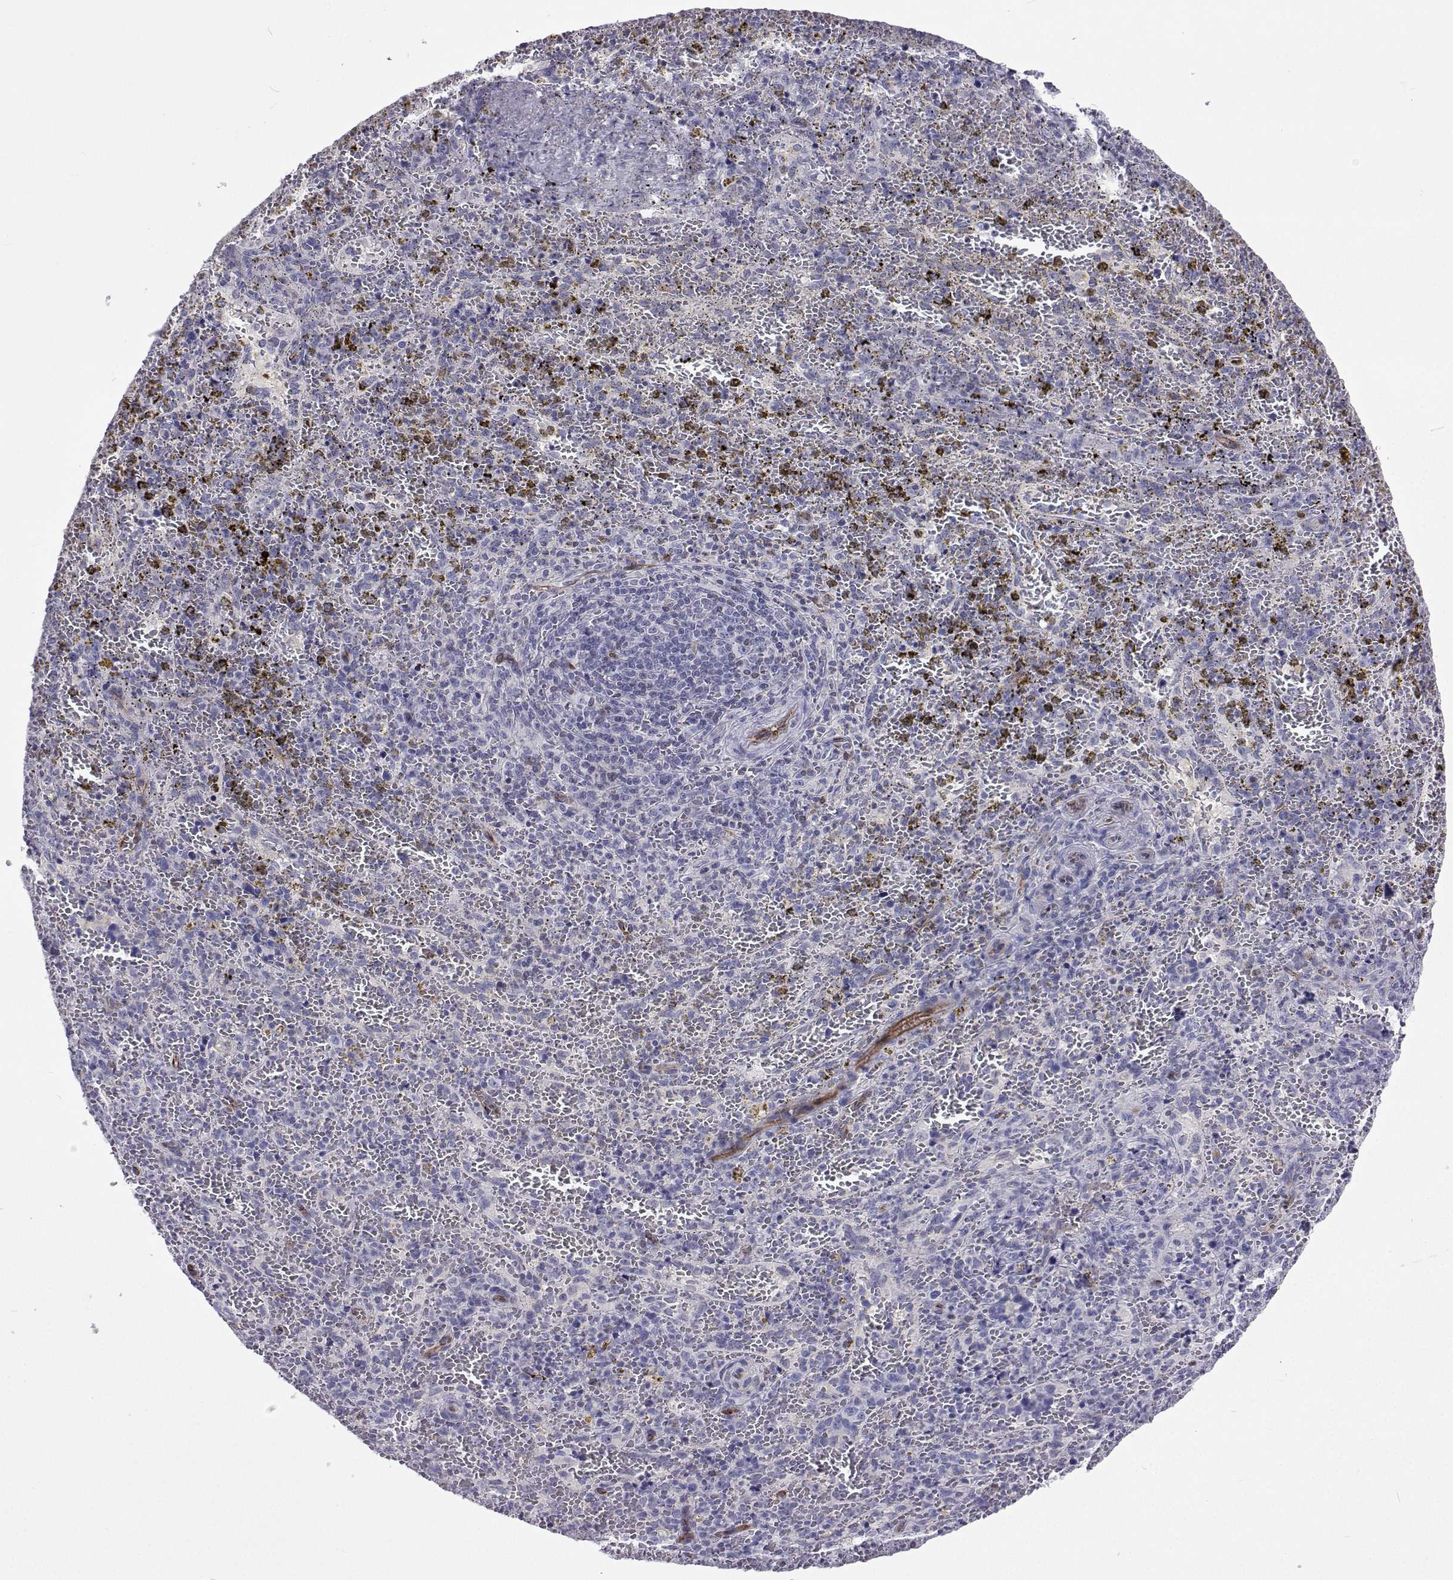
{"staining": {"intensity": "negative", "quantity": "none", "location": "none"}, "tissue": "spleen", "cell_type": "Cells in red pulp", "image_type": "normal", "snomed": [{"axis": "morphology", "description": "Normal tissue, NOS"}, {"axis": "topography", "description": "Spleen"}], "caption": "Normal spleen was stained to show a protein in brown. There is no significant positivity in cells in red pulp. Nuclei are stained in blue.", "gene": "GALM", "patient": {"sex": "female", "age": 50}}